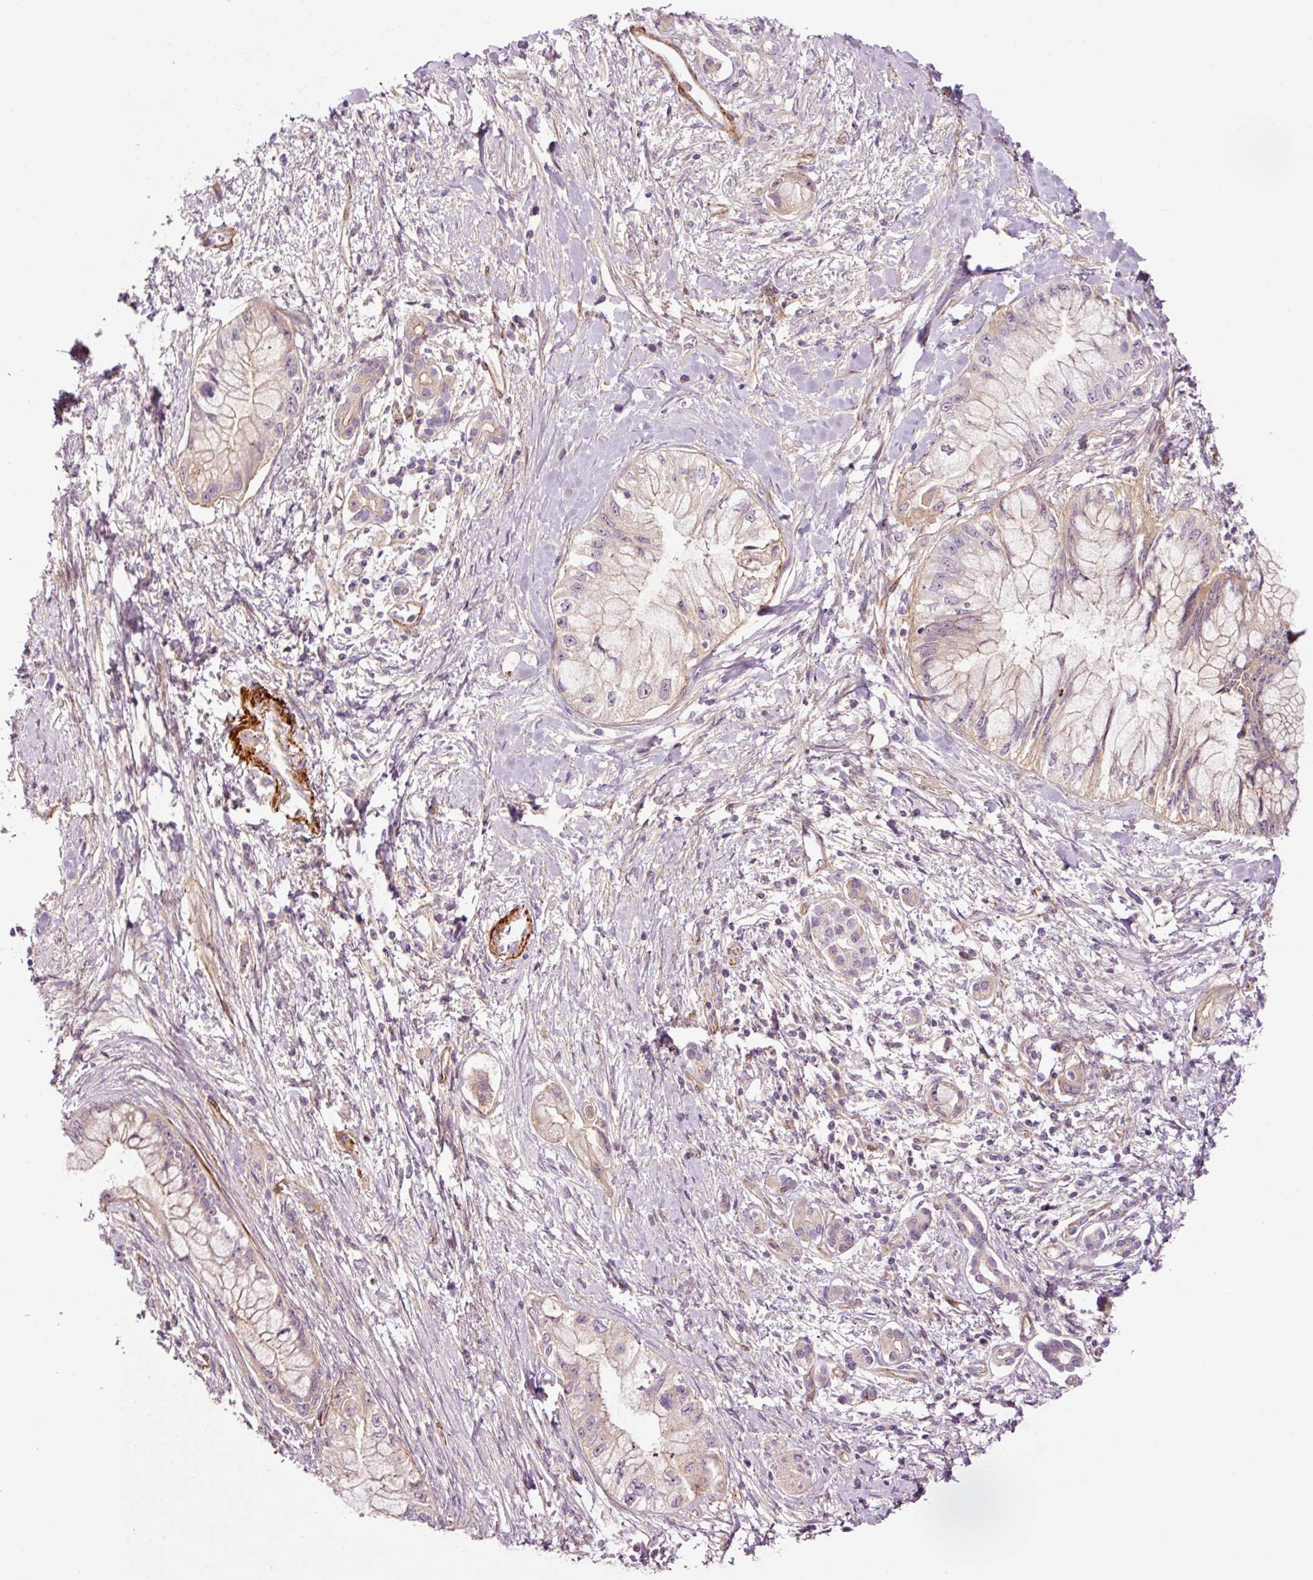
{"staining": {"intensity": "moderate", "quantity": "<25%", "location": "cytoplasmic/membranous"}, "tissue": "pancreatic cancer", "cell_type": "Tumor cells", "image_type": "cancer", "snomed": [{"axis": "morphology", "description": "Adenocarcinoma, NOS"}, {"axis": "topography", "description": "Pancreas"}], "caption": "Human adenocarcinoma (pancreatic) stained with a protein marker displays moderate staining in tumor cells.", "gene": "ANKRD20A1", "patient": {"sex": "male", "age": 48}}